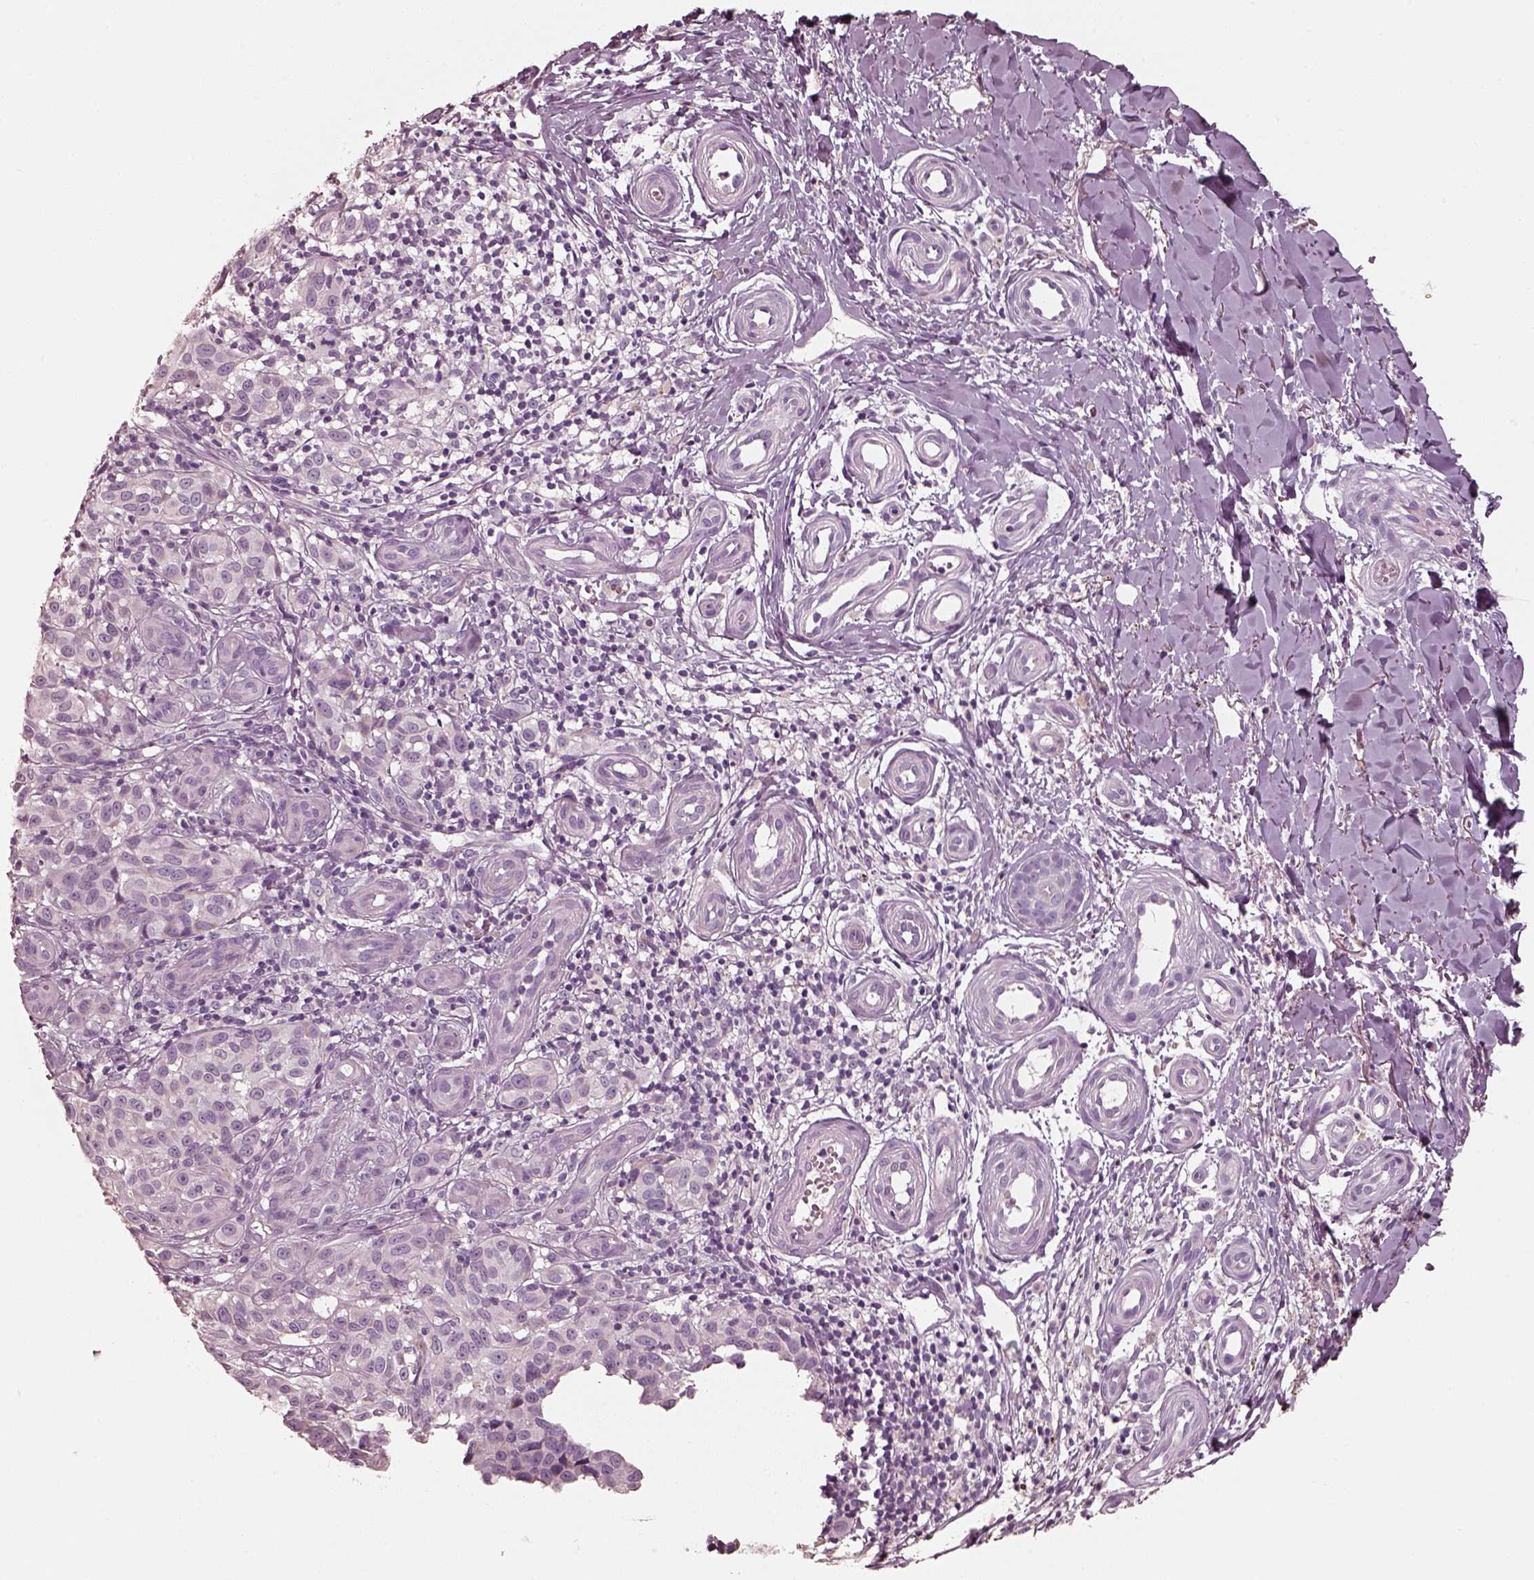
{"staining": {"intensity": "negative", "quantity": "none", "location": "none"}, "tissue": "melanoma", "cell_type": "Tumor cells", "image_type": "cancer", "snomed": [{"axis": "morphology", "description": "Malignant melanoma, NOS"}, {"axis": "topography", "description": "Skin"}], "caption": "Immunohistochemical staining of malignant melanoma reveals no significant expression in tumor cells.", "gene": "R3HDML", "patient": {"sex": "female", "age": 53}}